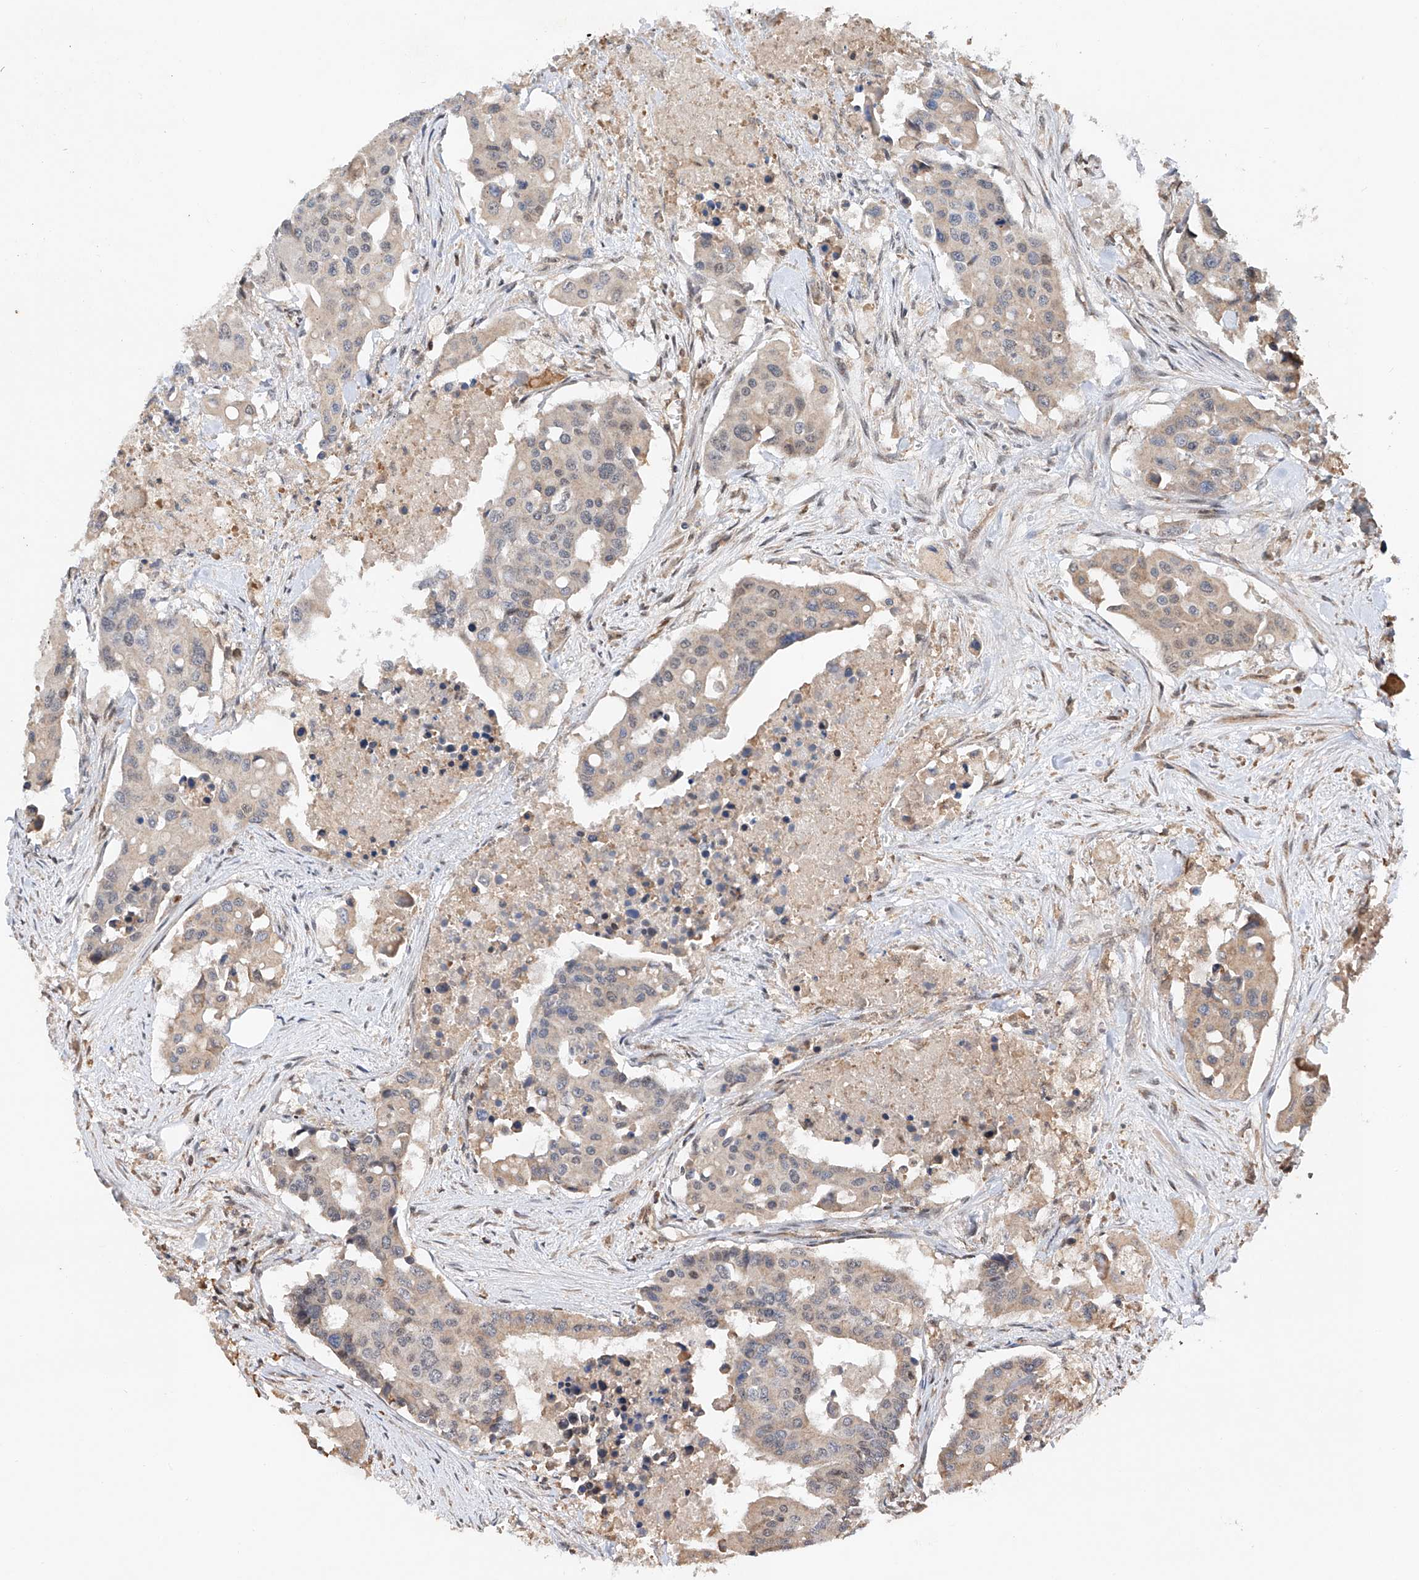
{"staining": {"intensity": "weak", "quantity": "<25%", "location": "cytoplasmic/membranous"}, "tissue": "colorectal cancer", "cell_type": "Tumor cells", "image_type": "cancer", "snomed": [{"axis": "morphology", "description": "Adenocarcinoma, NOS"}, {"axis": "topography", "description": "Colon"}], "caption": "Histopathology image shows no significant protein positivity in tumor cells of colorectal adenocarcinoma.", "gene": "RILPL2", "patient": {"sex": "male", "age": 77}}